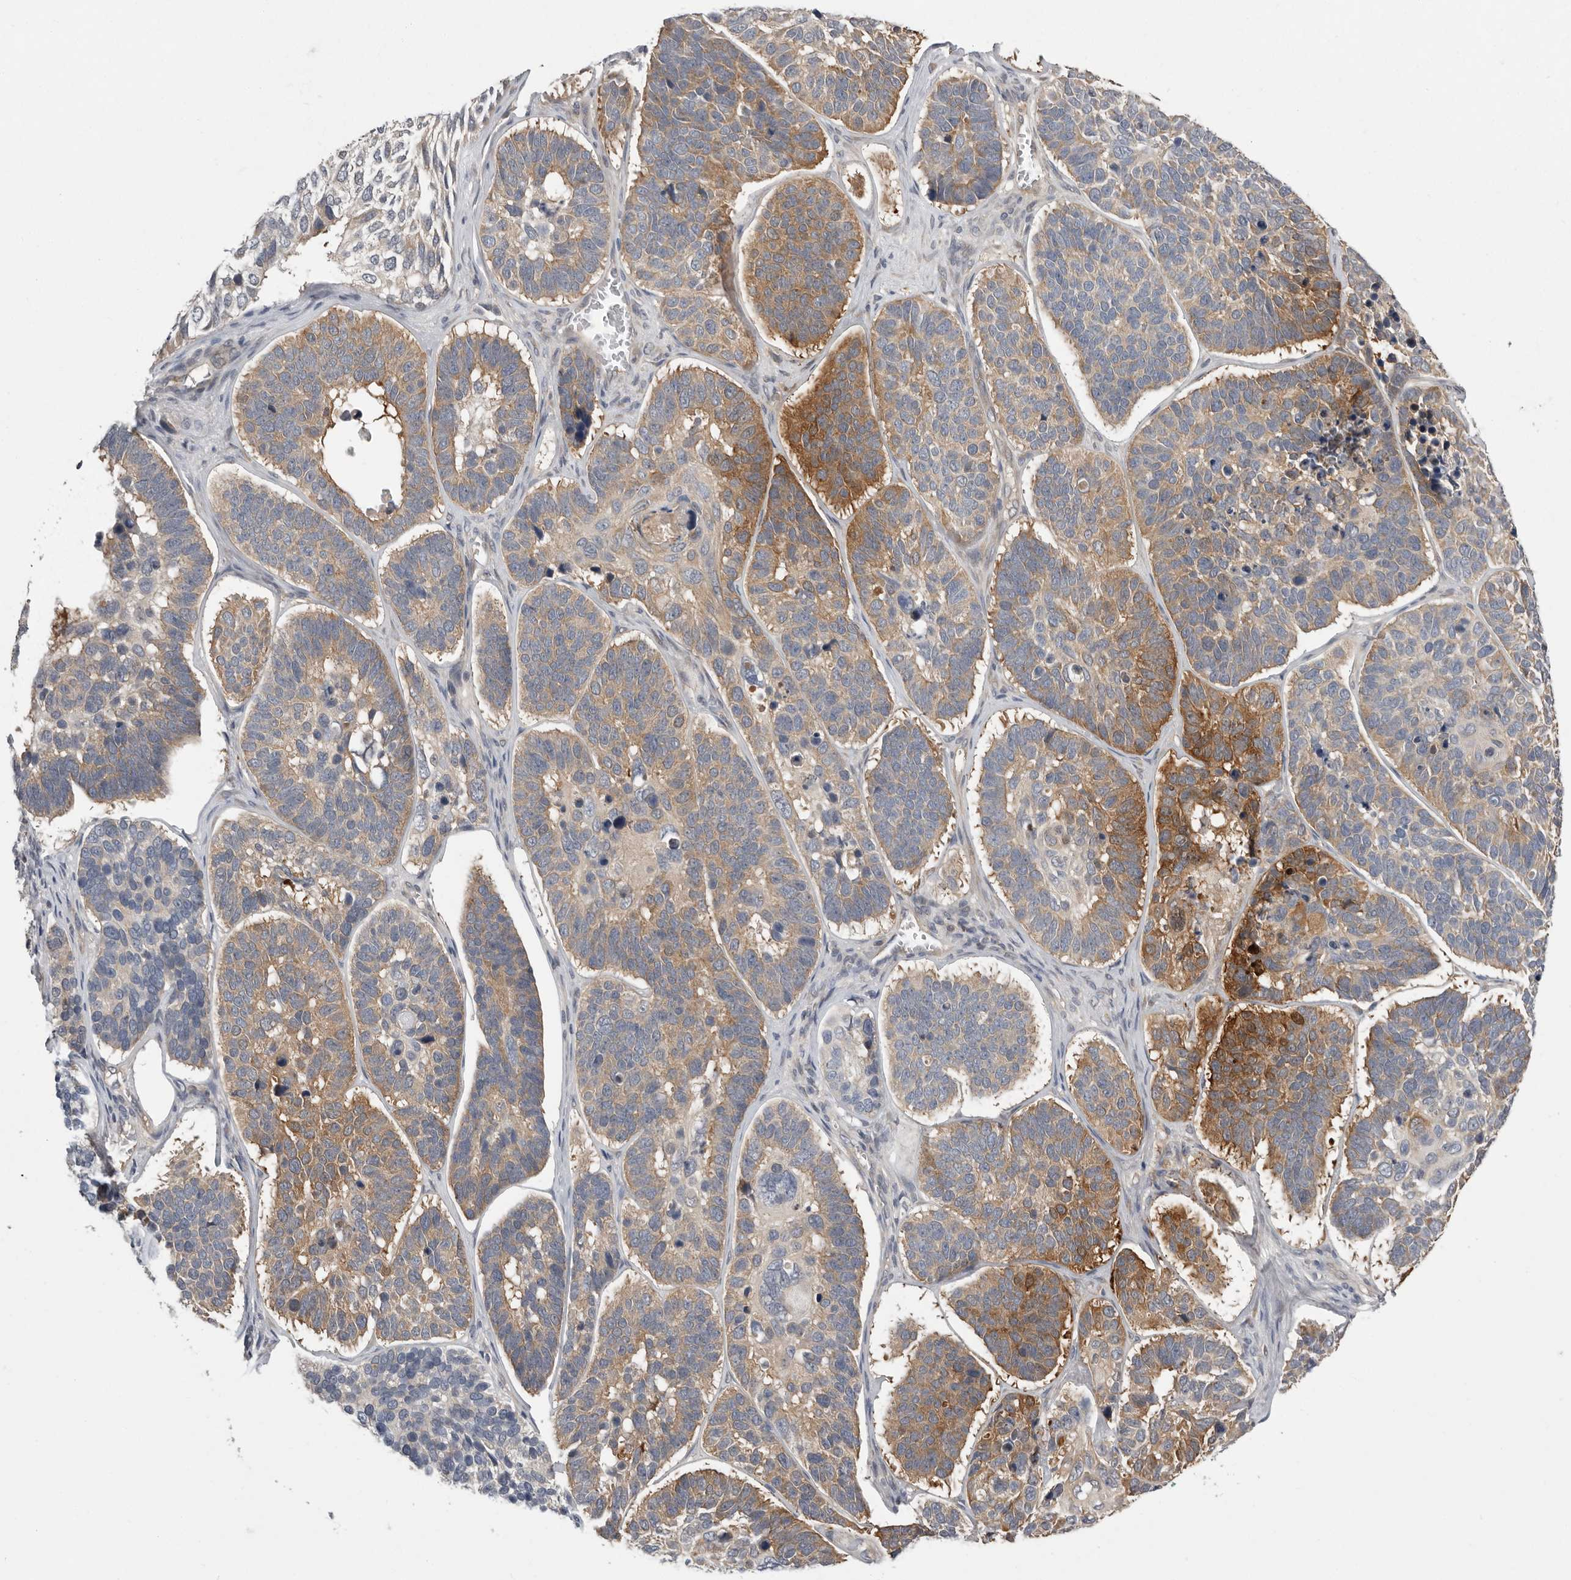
{"staining": {"intensity": "moderate", "quantity": "25%-75%", "location": "cytoplasmic/membranous"}, "tissue": "skin cancer", "cell_type": "Tumor cells", "image_type": "cancer", "snomed": [{"axis": "morphology", "description": "Basal cell carcinoma"}, {"axis": "topography", "description": "Skin"}], "caption": "Human basal cell carcinoma (skin) stained with a protein marker reveals moderate staining in tumor cells.", "gene": "RALGPS2", "patient": {"sex": "male", "age": 62}}